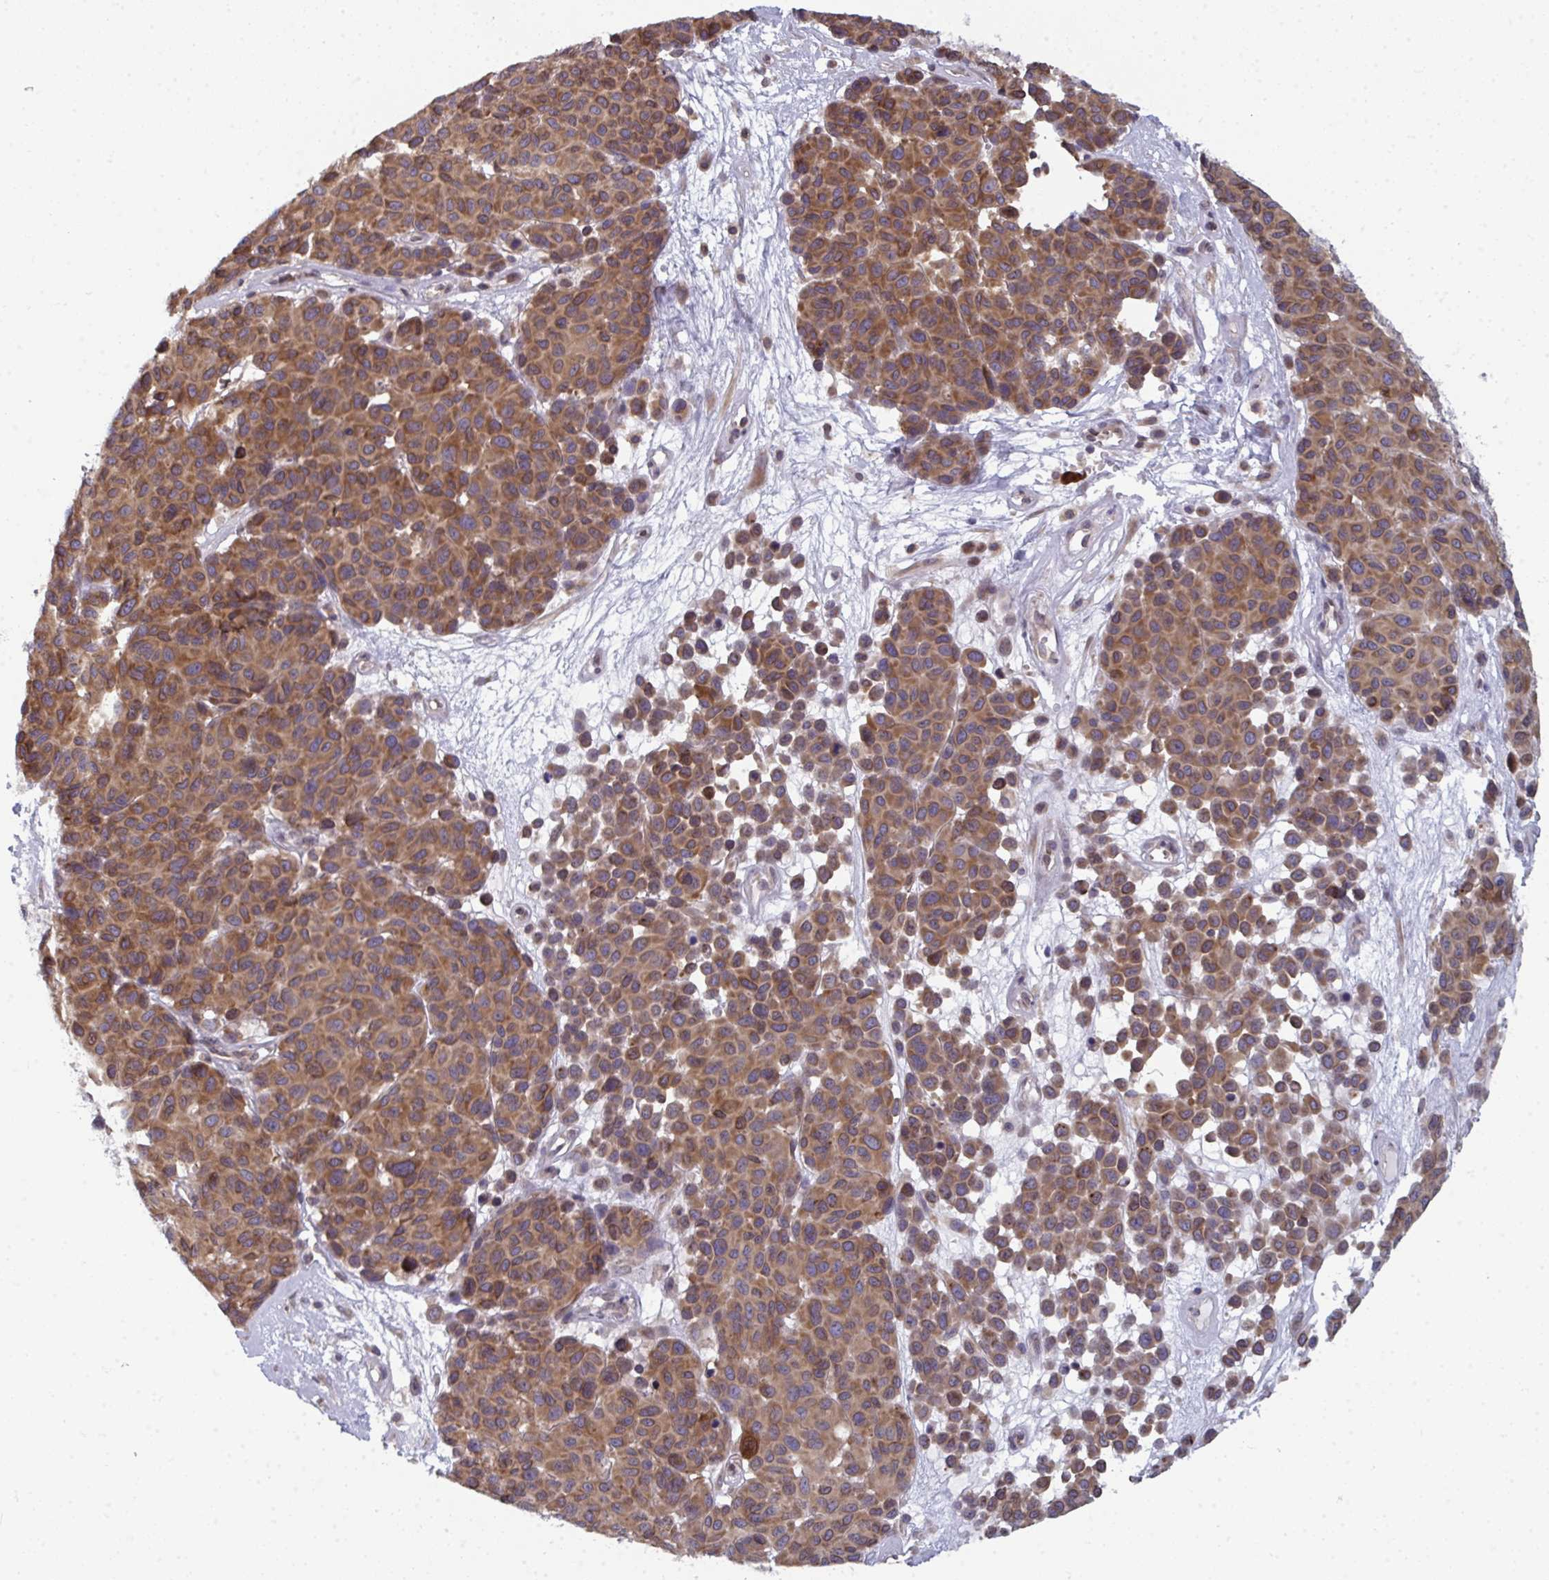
{"staining": {"intensity": "moderate", "quantity": "25%-75%", "location": "cytoplasmic/membranous"}, "tissue": "melanoma", "cell_type": "Tumor cells", "image_type": "cancer", "snomed": [{"axis": "morphology", "description": "Malignant melanoma, NOS"}, {"axis": "topography", "description": "Skin"}], "caption": "Protein staining of melanoma tissue shows moderate cytoplasmic/membranous positivity in about 25%-75% of tumor cells. (DAB IHC, brown staining for protein, blue staining for nuclei).", "gene": "LYSMD4", "patient": {"sex": "female", "age": 66}}